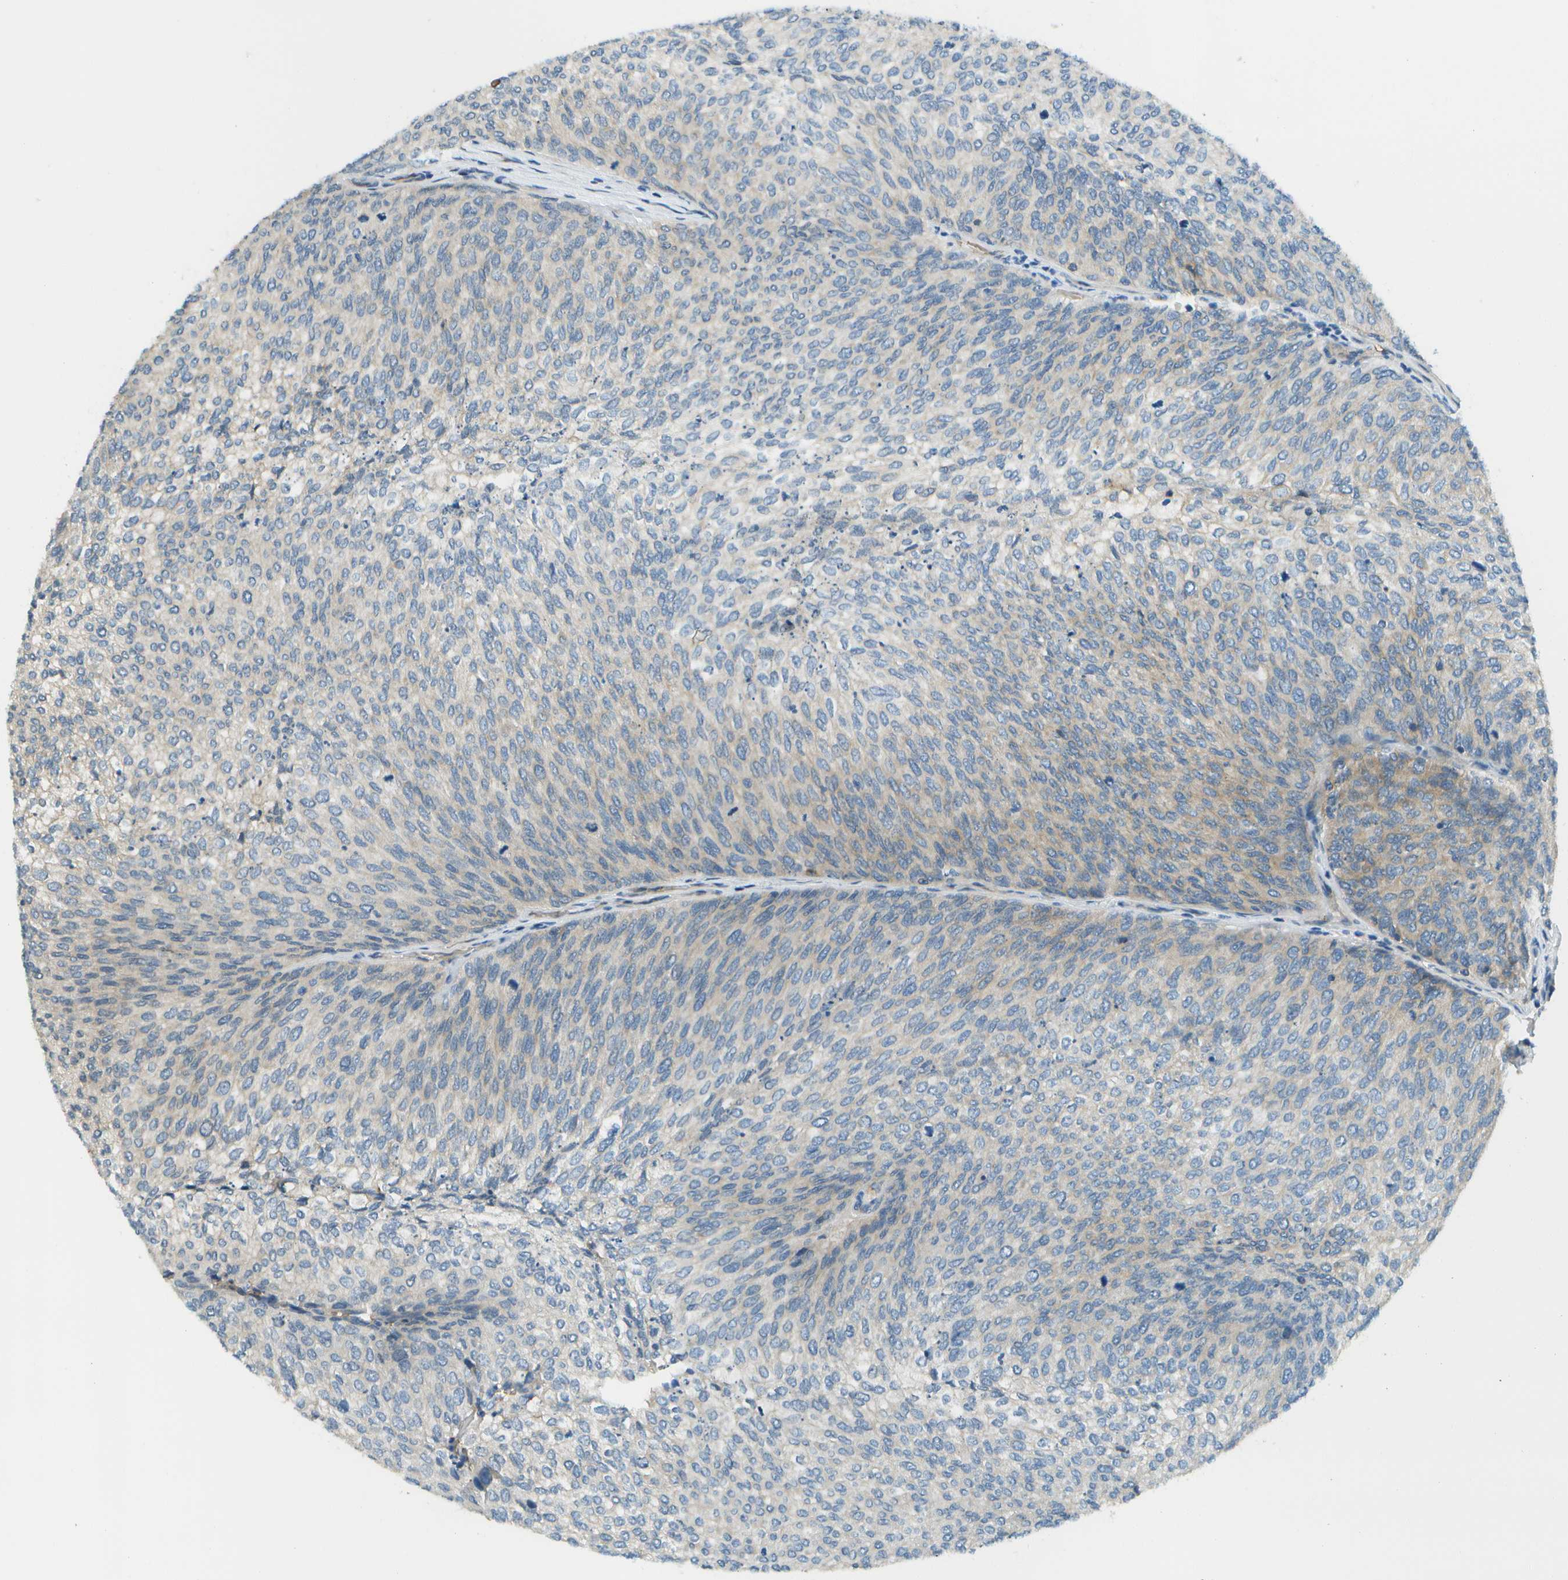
{"staining": {"intensity": "moderate", "quantity": "<25%", "location": "cytoplasmic/membranous"}, "tissue": "urothelial cancer", "cell_type": "Tumor cells", "image_type": "cancer", "snomed": [{"axis": "morphology", "description": "Urothelial carcinoma, Low grade"}, {"axis": "topography", "description": "Urinary bladder"}], "caption": "IHC (DAB) staining of urothelial cancer reveals moderate cytoplasmic/membranous protein positivity in approximately <25% of tumor cells.", "gene": "CTIF", "patient": {"sex": "female", "age": 79}}